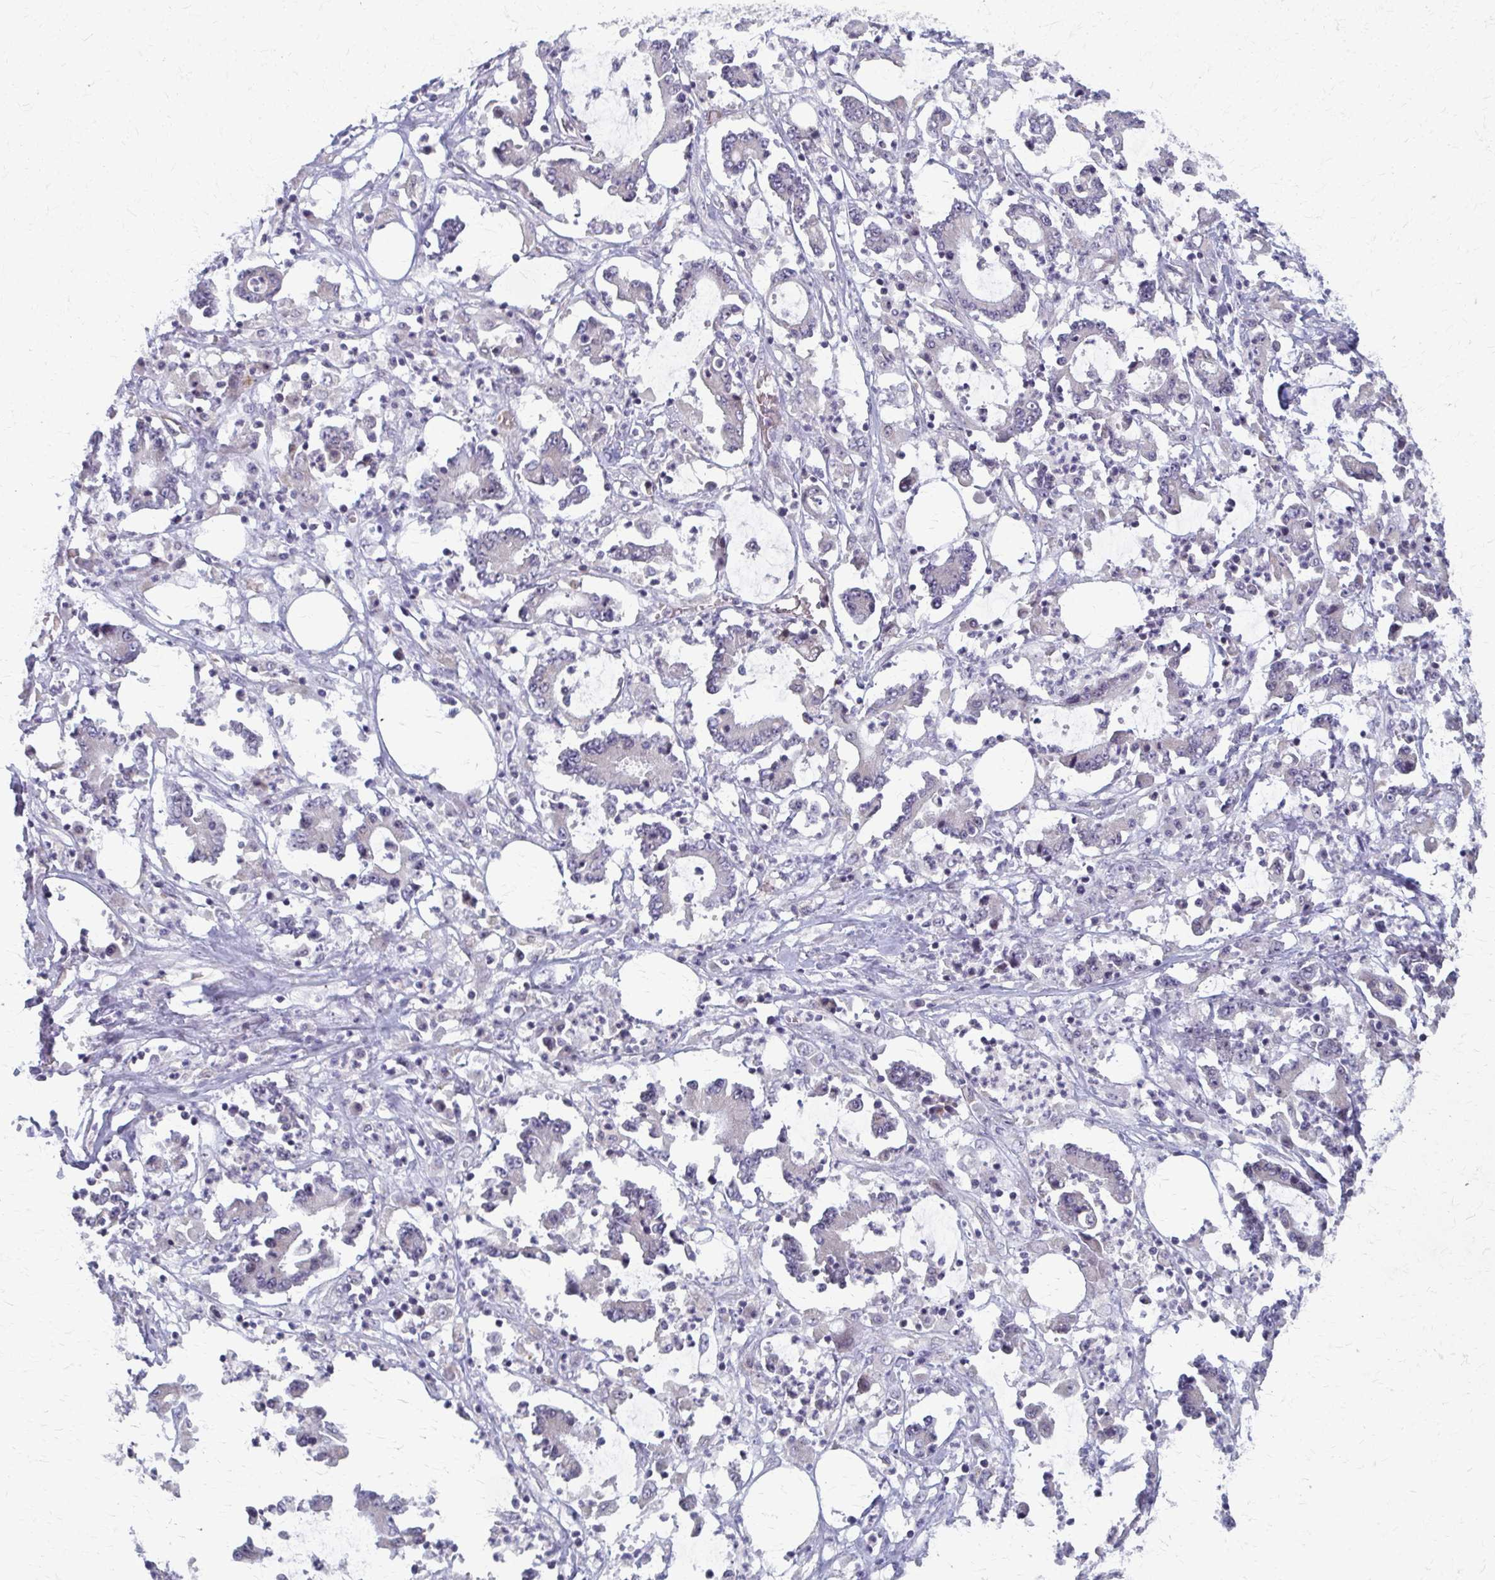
{"staining": {"intensity": "negative", "quantity": "none", "location": "none"}, "tissue": "stomach cancer", "cell_type": "Tumor cells", "image_type": "cancer", "snomed": [{"axis": "morphology", "description": "Adenocarcinoma, NOS"}, {"axis": "topography", "description": "Stomach, upper"}], "caption": "Immunohistochemical staining of stomach cancer (adenocarcinoma) reveals no significant expression in tumor cells. (Stains: DAB immunohistochemistry with hematoxylin counter stain, Microscopy: brightfield microscopy at high magnification).", "gene": "NUDT16", "patient": {"sex": "male", "age": 68}}